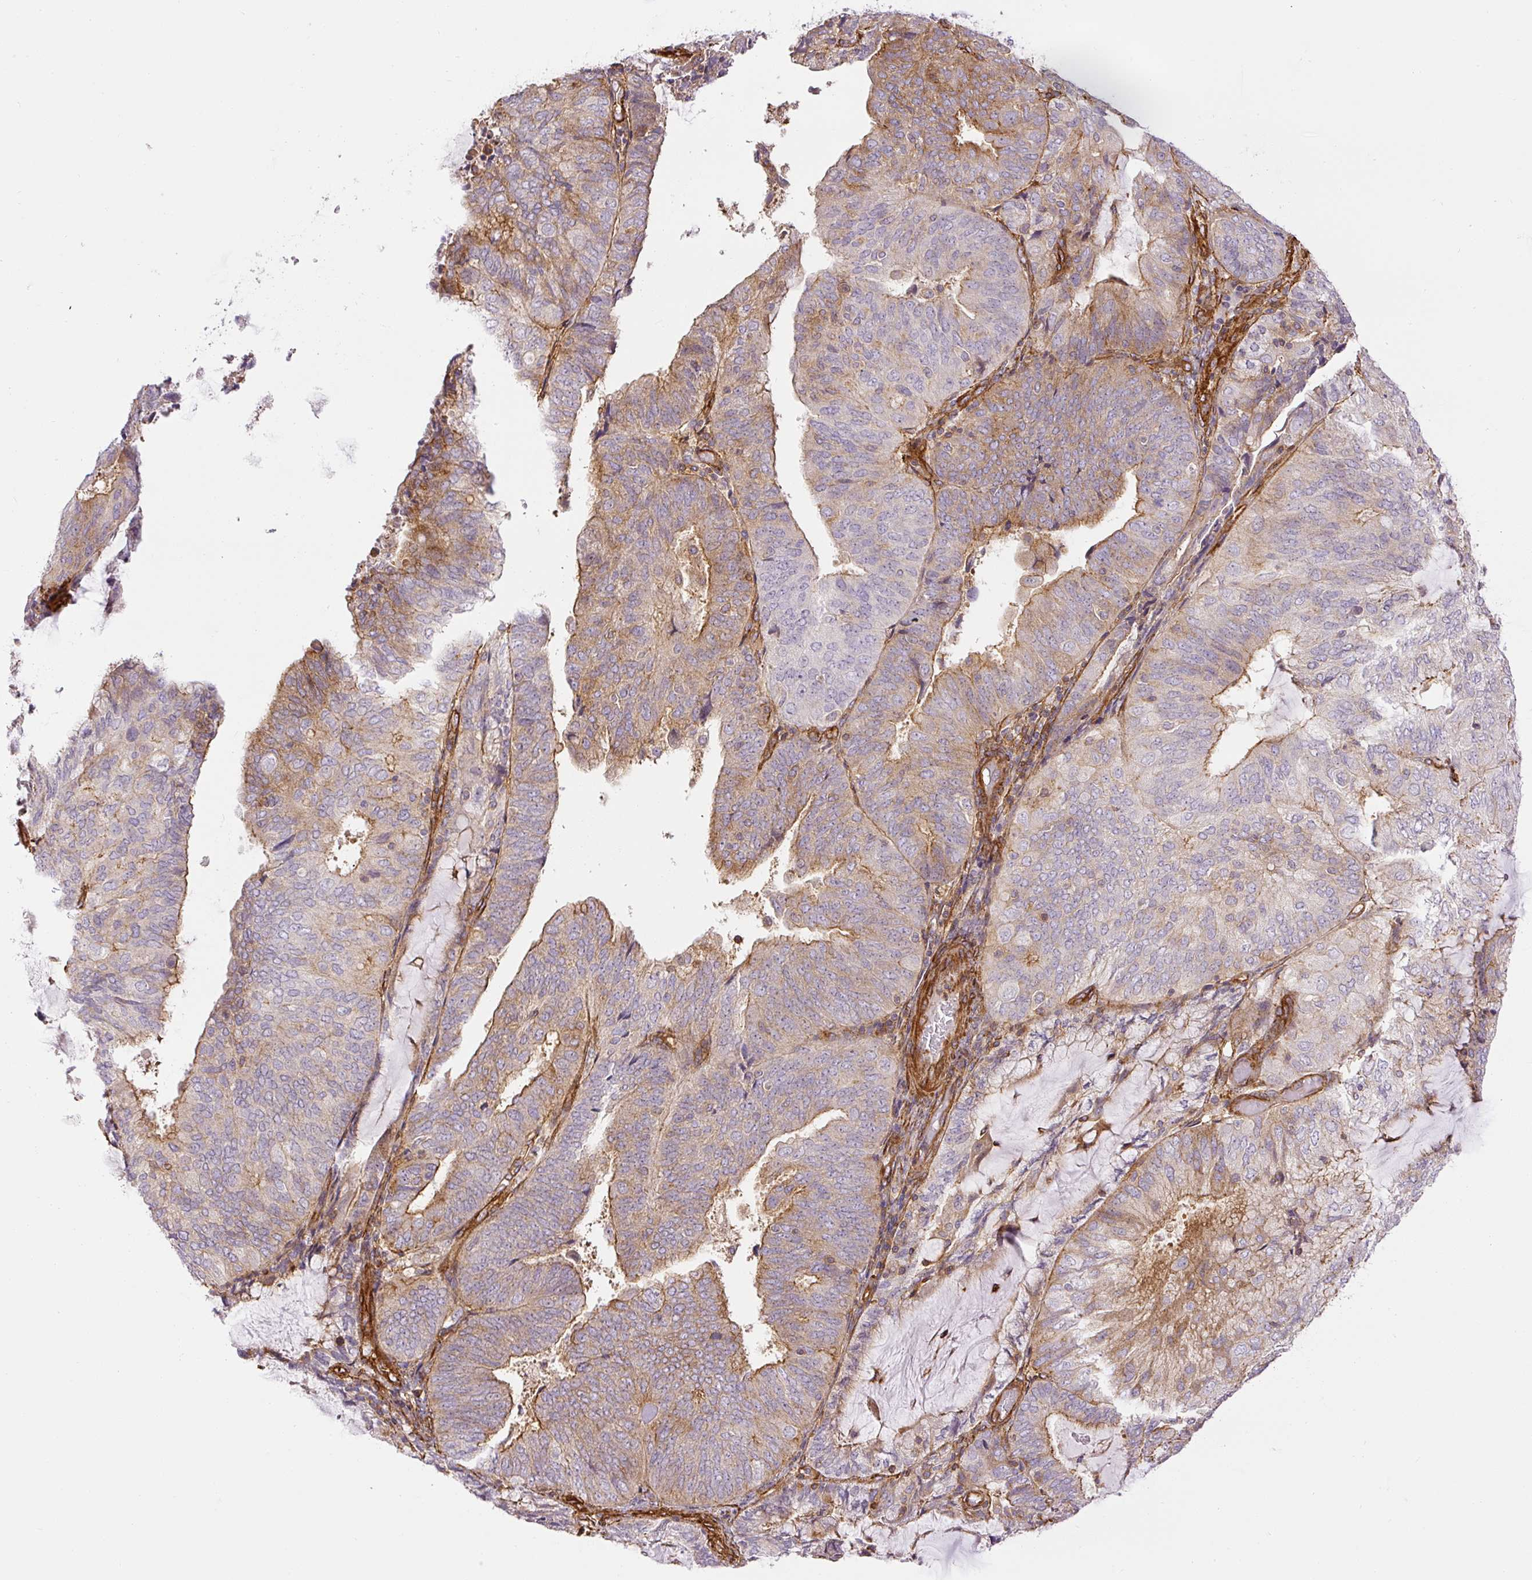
{"staining": {"intensity": "moderate", "quantity": "25%-75%", "location": "cytoplasmic/membranous"}, "tissue": "endometrial cancer", "cell_type": "Tumor cells", "image_type": "cancer", "snomed": [{"axis": "morphology", "description": "Adenocarcinoma, NOS"}, {"axis": "topography", "description": "Endometrium"}], "caption": "Adenocarcinoma (endometrial) stained with DAB IHC exhibits medium levels of moderate cytoplasmic/membranous staining in about 25%-75% of tumor cells.", "gene": "MYL12A", "patient": {"sex": "female", "age": 81}}